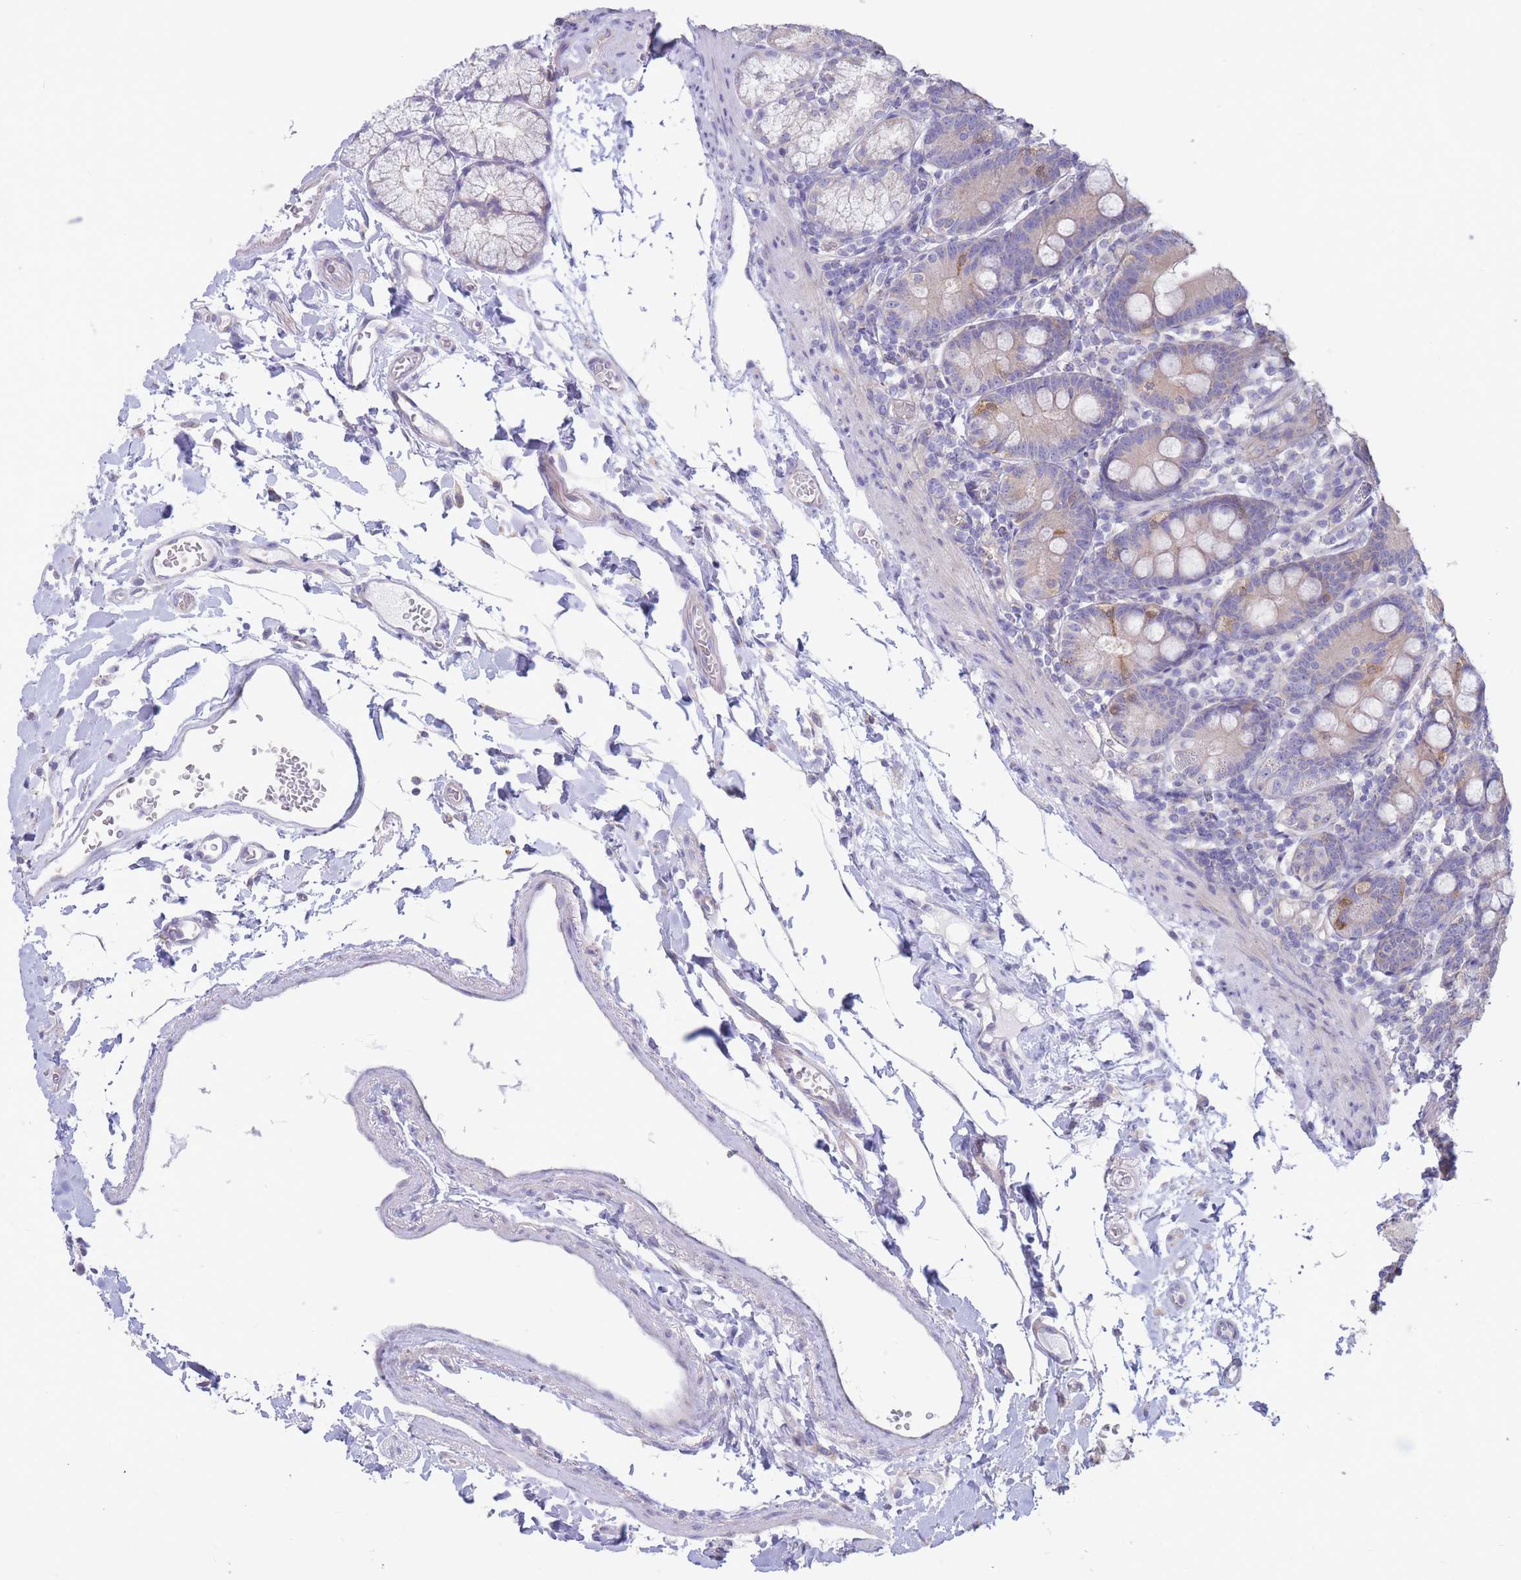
{"staining": {"intensity": "moderate", "quantity": "25%-75%", "location": "cytoplasmic/membranous"}, "tissue": "duodenum", "cell_type": "Glandular cells", "image_type": "normal", "snomed": [{"axis": "morphology", "description": "Normal tissue, NOS"}, {"axis": "topography", "description": "Duodenum"}], "caption": "About 25%-75% of glandular cells in normal duodenum show moderate cytoplasmic/membranous protein expression as visualized by brown immunohistochemical staining.", "gene": "ALS2CL", "patient": {"sex": "female", "age": 67}}